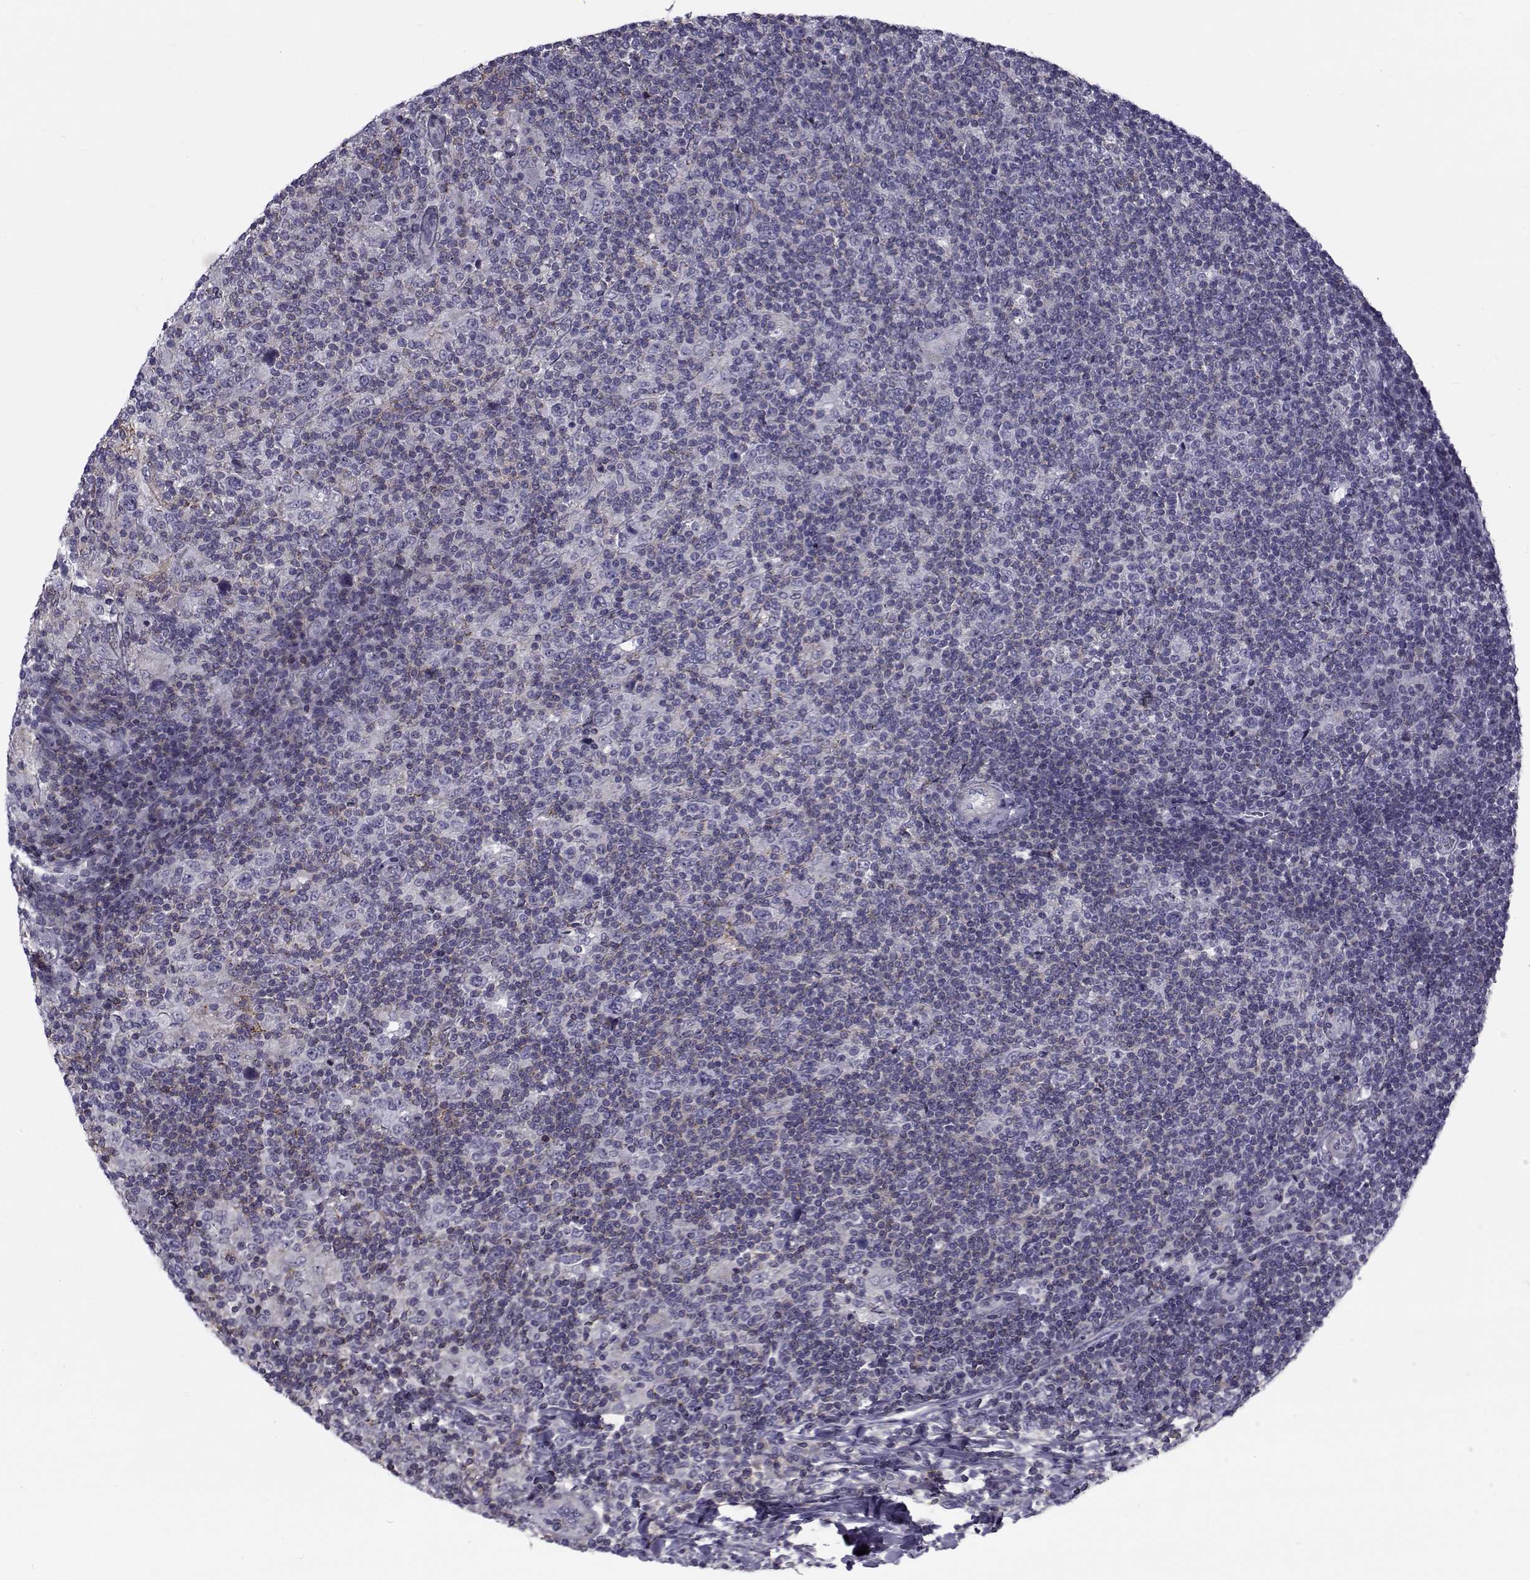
{"staining": {"intensity": "negative", "quantity": "none", "location": "none"}, "tissue": "lymphoma", "cell_type": "Tumor cells", "image_type": "cancer", "snomed": [{"axis": "morphology", "description": "Hodgkin's disease, NOS"}, {"axis": "topography", "description": "Lymph node"}], "caption": "Tumor cells show no significant protein staining in lymphoma.", "gene": "LRRC27", "patient": {"sex": "male", "age": 40}}